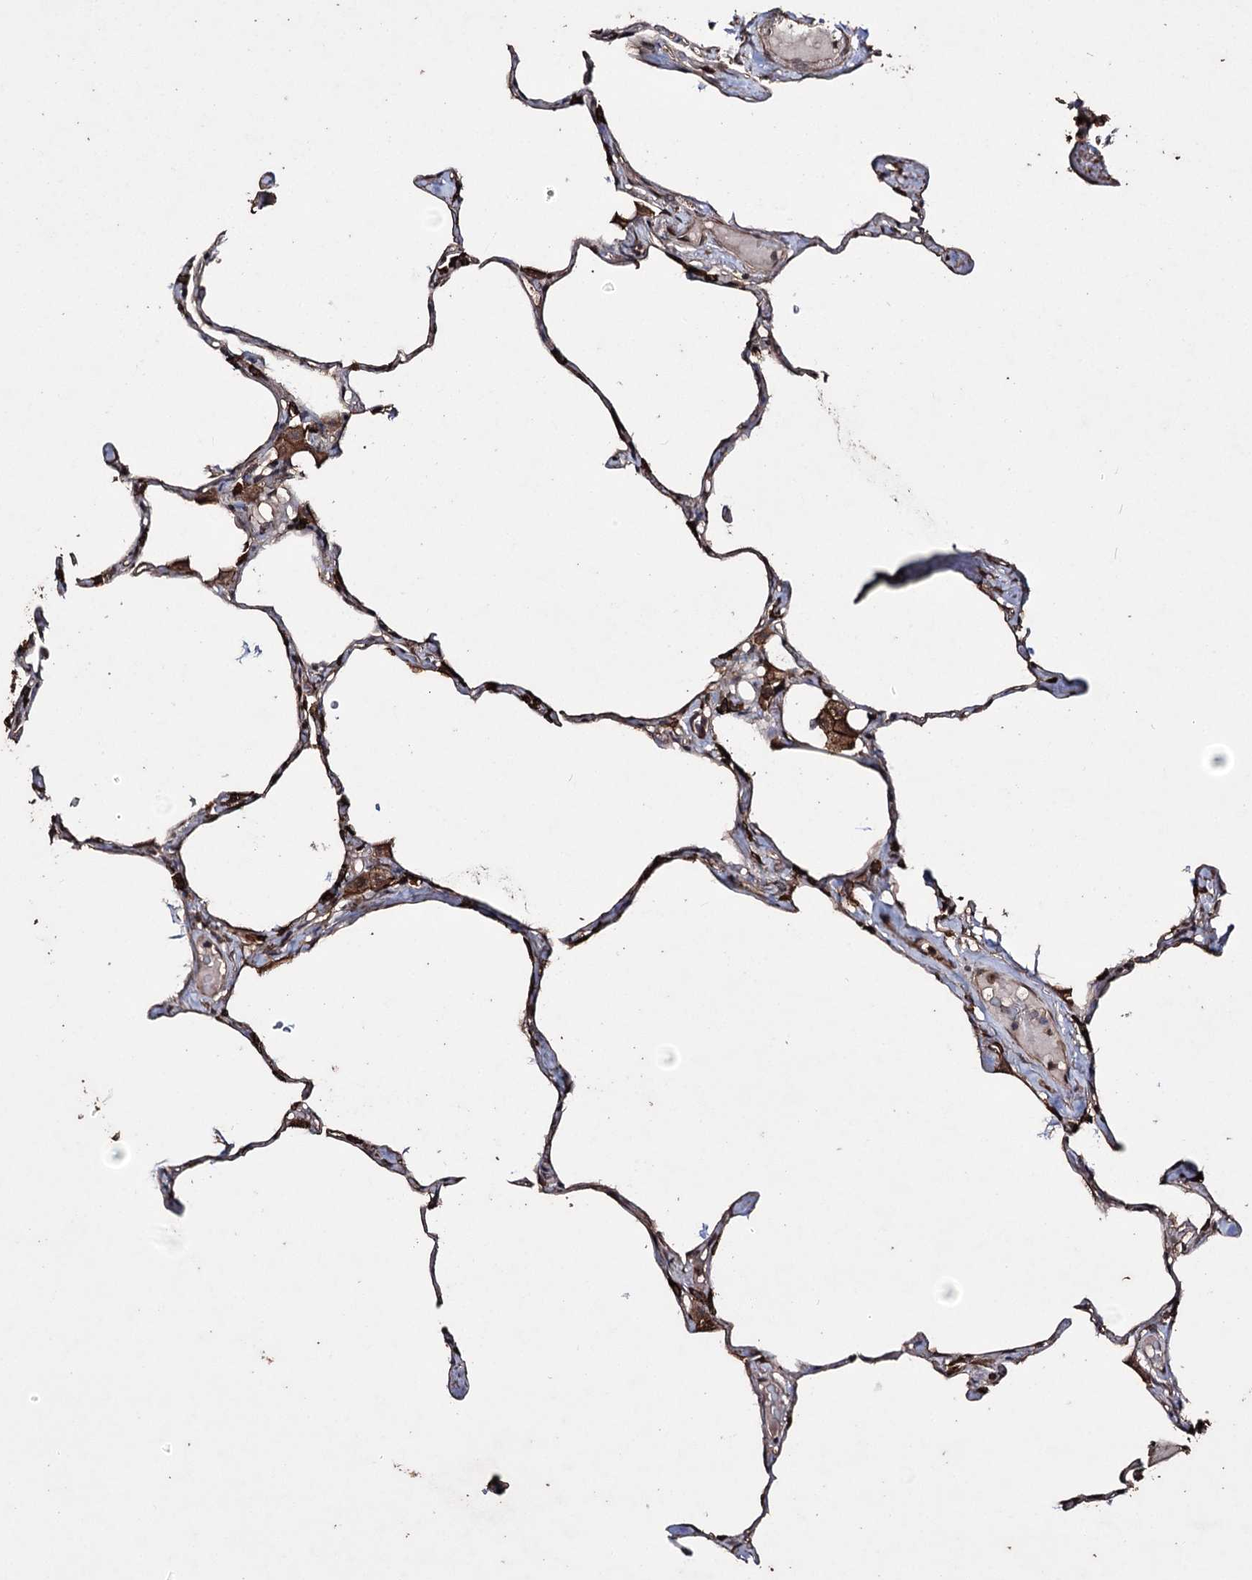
{"staining": {"intensity": "strong", "quantity": "<25%", "location": "cytoplasmic/membranous"}, "tissue": "lung", "cell_type": "Alveolar cells", "image_type": "normal", "snomed": [{"axis": "morphology", "description": "Normal tissue, NOS"}, {"axis": "topography", "description": "Lung"}], "caption": "Immunohistochemical staining of normal lung shows medium levels of strong cytoplasmic/membranous staining in approximately <25% of alveolar cells. The protein of interest is stained brown, and the nuclei are stained in blue (DAB IHC with brightfield microscopy, high magnification).", "gene": "ZNF662", "patient": {"sex": "male", "age": 65}}